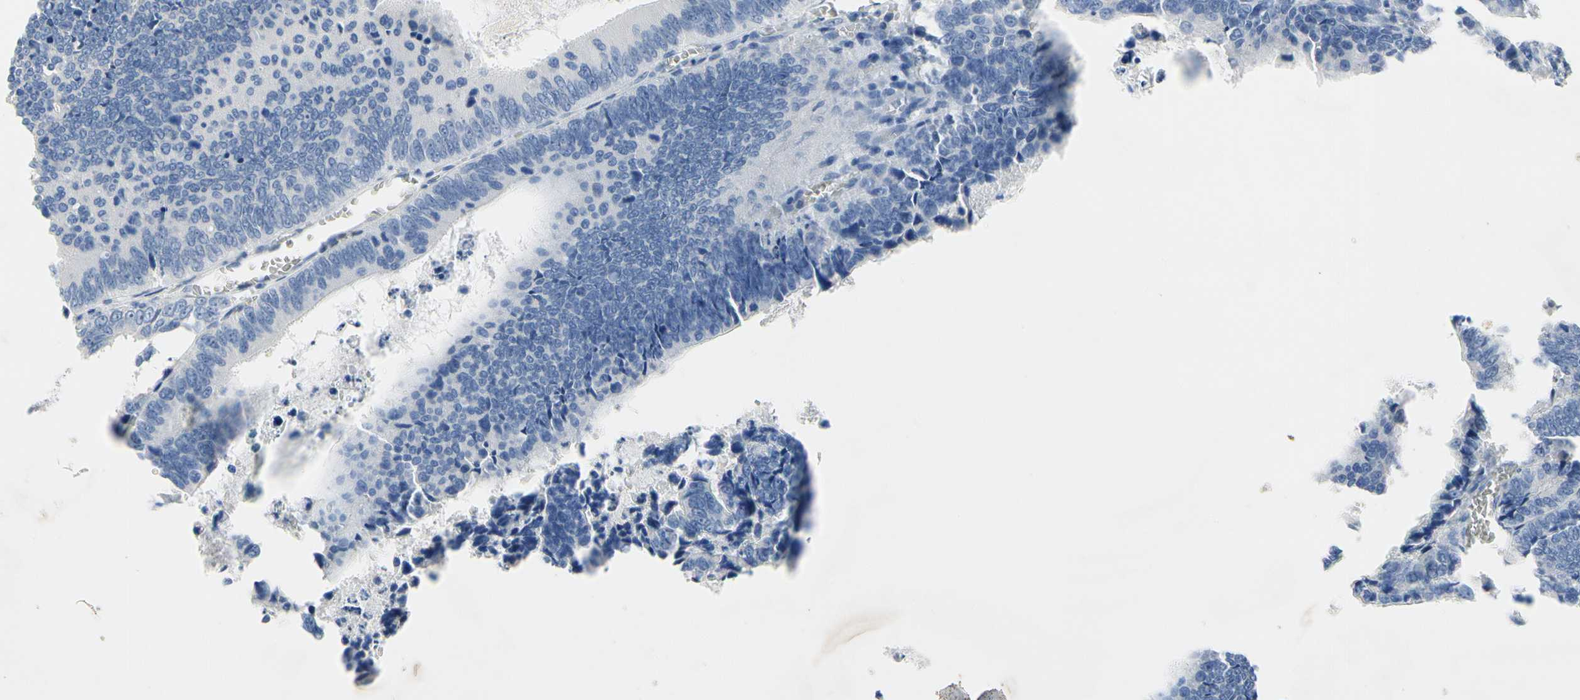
{"staining": {"intensity": "negative", "quantity": "none", "location": "none"}, "tissue": "colorectal cancer", "cell_type": "Tumor cells", "image_type": "cancer", "snomed": [{"axis": "morphology", "description": "Adenocarcinoma, NOS"}, {"axis": "topography", "description": "Colon"}], "caption": "The immunohistochemistry histopathology image has no significant positivity in tumor cells of adenocarcinoma (colorectal) tissue. (Brightfield microscopy of DAB (3,3'-diaminobenzidine) immunohistochemistry (IHC) at high magnification).", "gene": "ECRG4", "patient": {"sex": "male", "age": 72}}